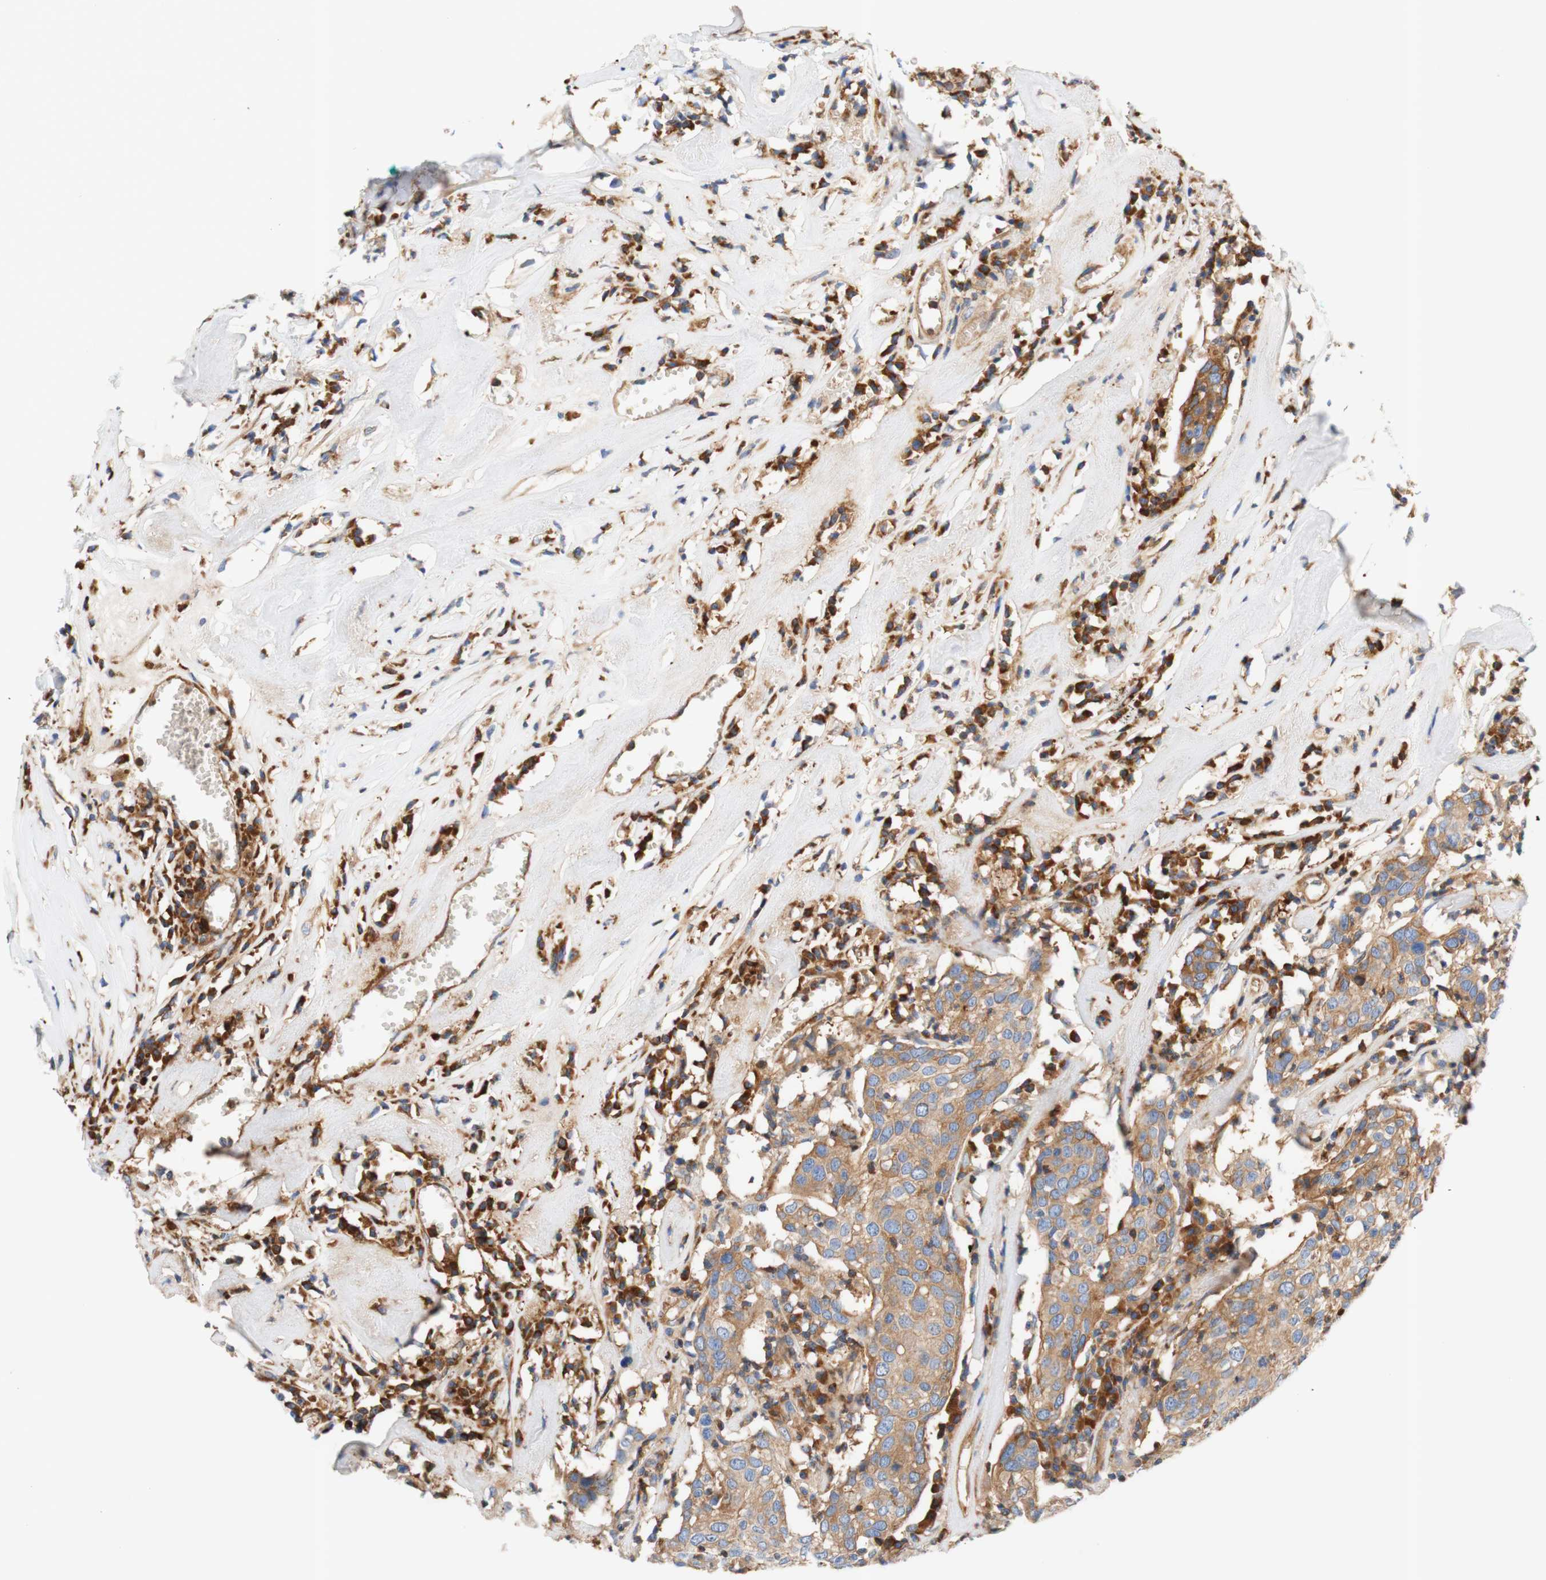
{"staining": {"intensity": "weak", "quantity": ">75%", "location": "cytoplasmic/membranous"}, "tissue": "head and neck cancer", "cell_type": "Tumor cells", "image_type": "cancer", "snomed": [{"axis": "morphology", "description": "Adenocarcinoma, NOS"}, {"axis": "topography", "description": "Salivary gland"}, {"axis": "topography", "description": "Head-Neck"}], "caption": "Human head and neck cancer (adenocarcinoma) stained with a protein marker displays weak staining in tumor cells.", "gene": "STOM", "patient": {"sex": "female", "age": 65}}